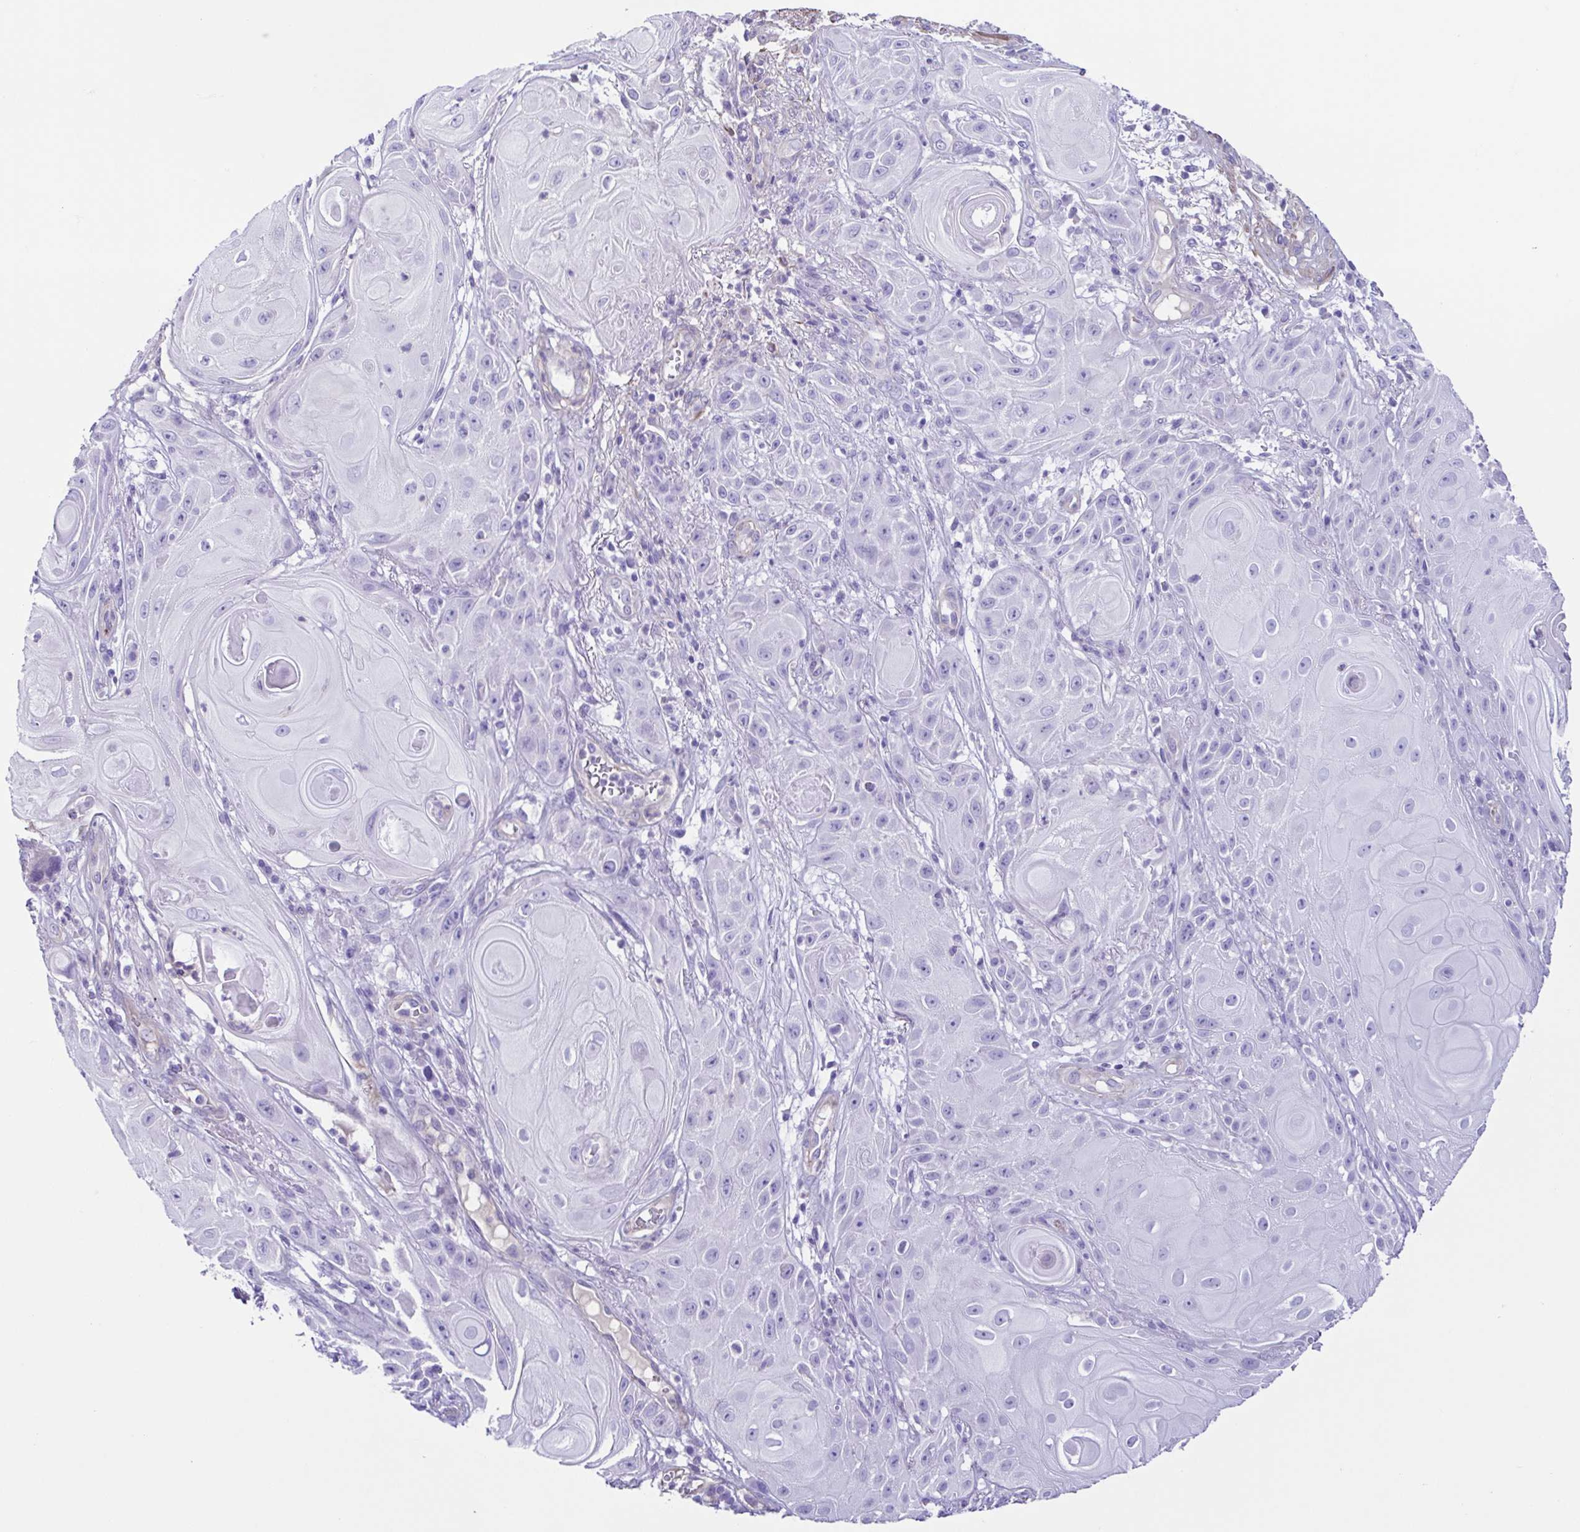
{"staining": {"intensity": "negative", "quantity": "none", "location": "none"}, "tissue": "skin cancer", "cell_type": "Tumor cells", "image_type": "cancer", "snomed": [{"axis": "morphology", "description": "Squamous cell carcinoma, NOS"}, {"axis": "topography", "description": "Skin"}], "caption": "A micrograph of squamous cell carcinoma (skin) stained for a protein demonstrates no brown staining in tumor cells. (Brightfield microscopy of DAB IHC at high magnification).", "gene": "CYP11B1", "patient": {"sex": "male", "age": 62}}